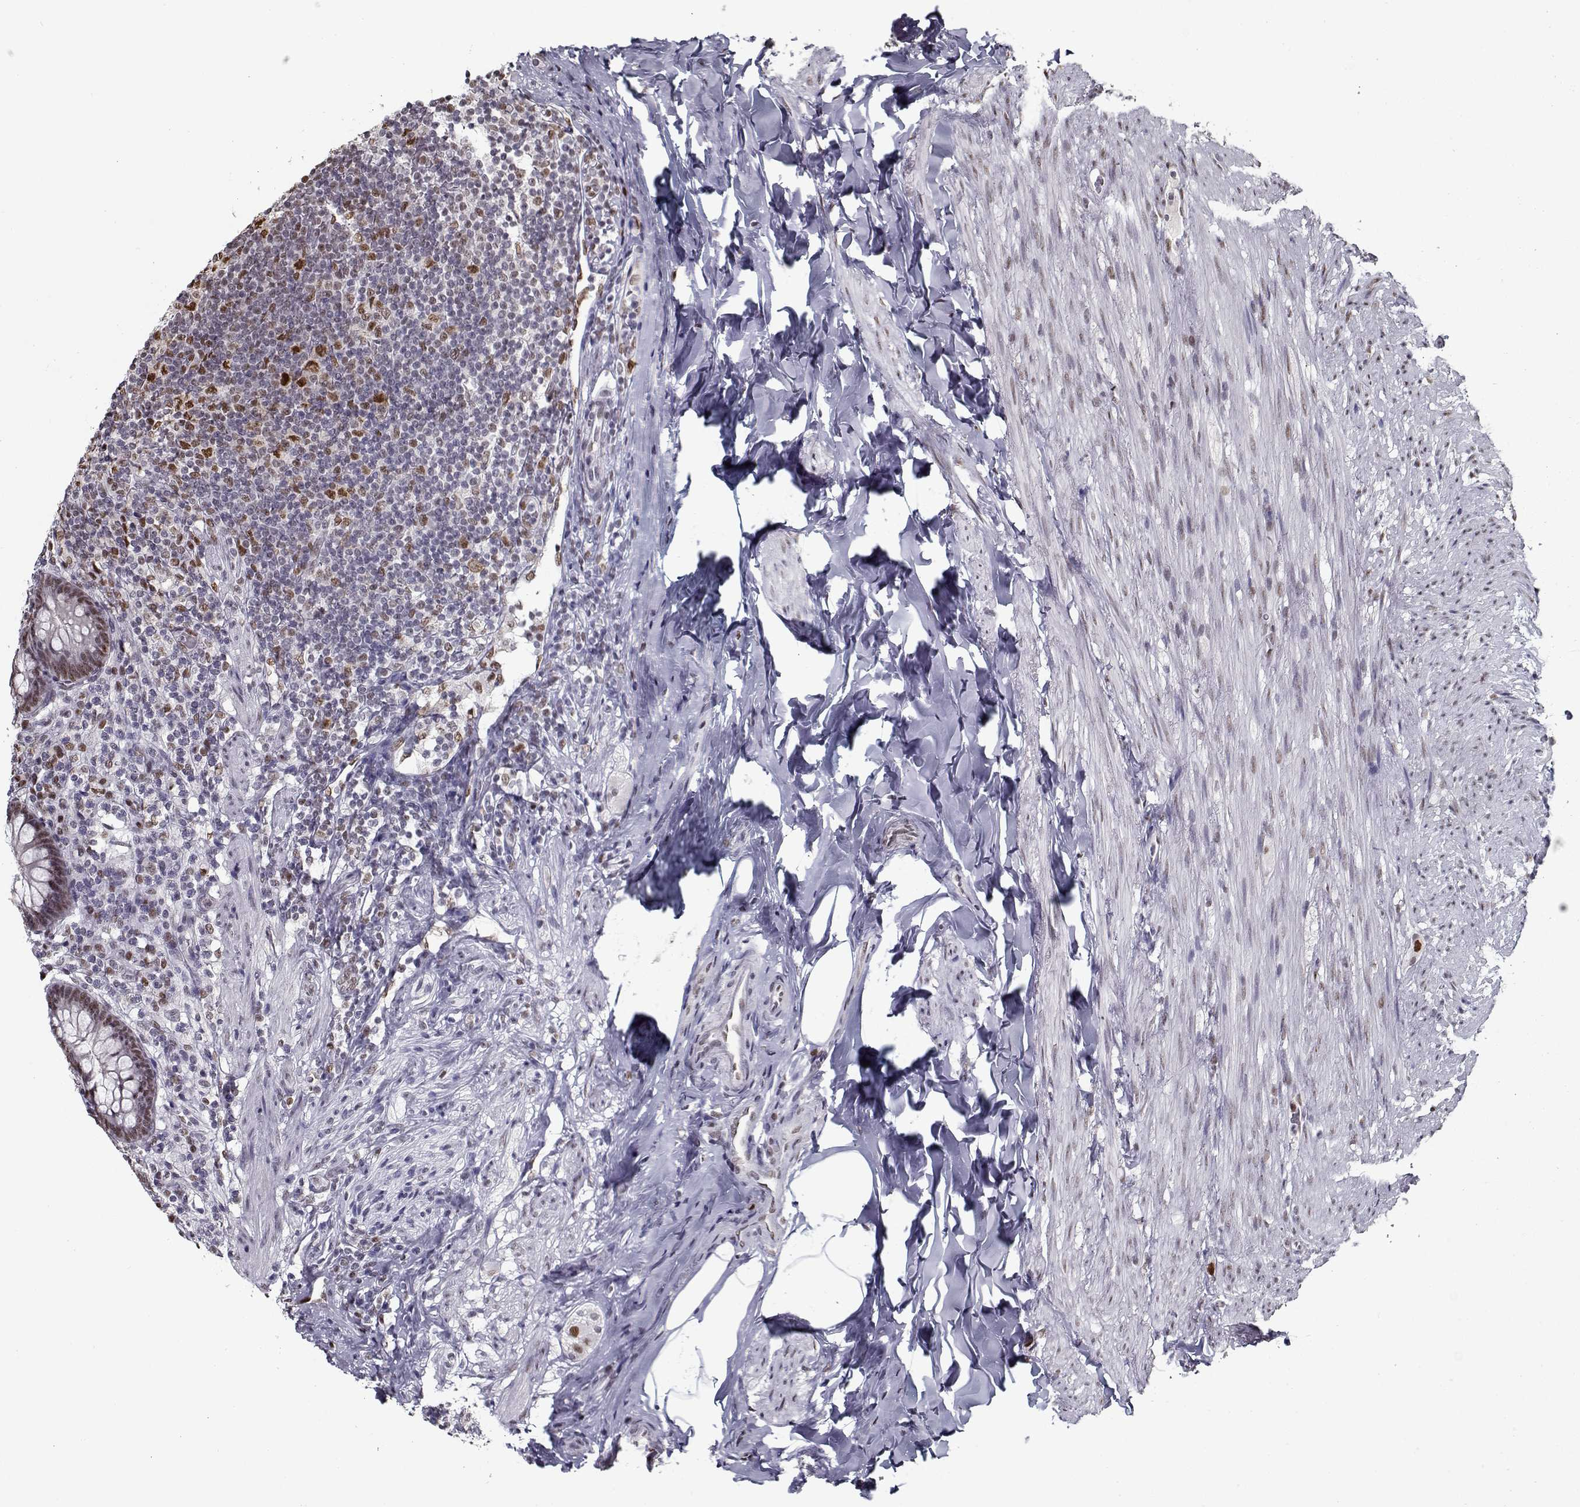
{"staining": {"intensity": "weak", "quantity": ">75%", "location": "nuclear"}, "tissue": "appendix", "cell_type": "Glandular cells", "image_type": "normal", "snomed": [{"axis": "morphology", "description": "Normal tissue, NOS"}, {"axis": "topography", "description": "Appendix"}], "caption": "A brown stain labels weak nuclear staining of a protein in glandular cells of unremarkable human appendix. Using DAB (3,3'-diaminobenzidine) (brown) and hematoxylin (blue) stains, captured at high magnification using brightfield microscopy.", "gene": "PRMT1", "patient": {"sex": "male", "age": 47}}